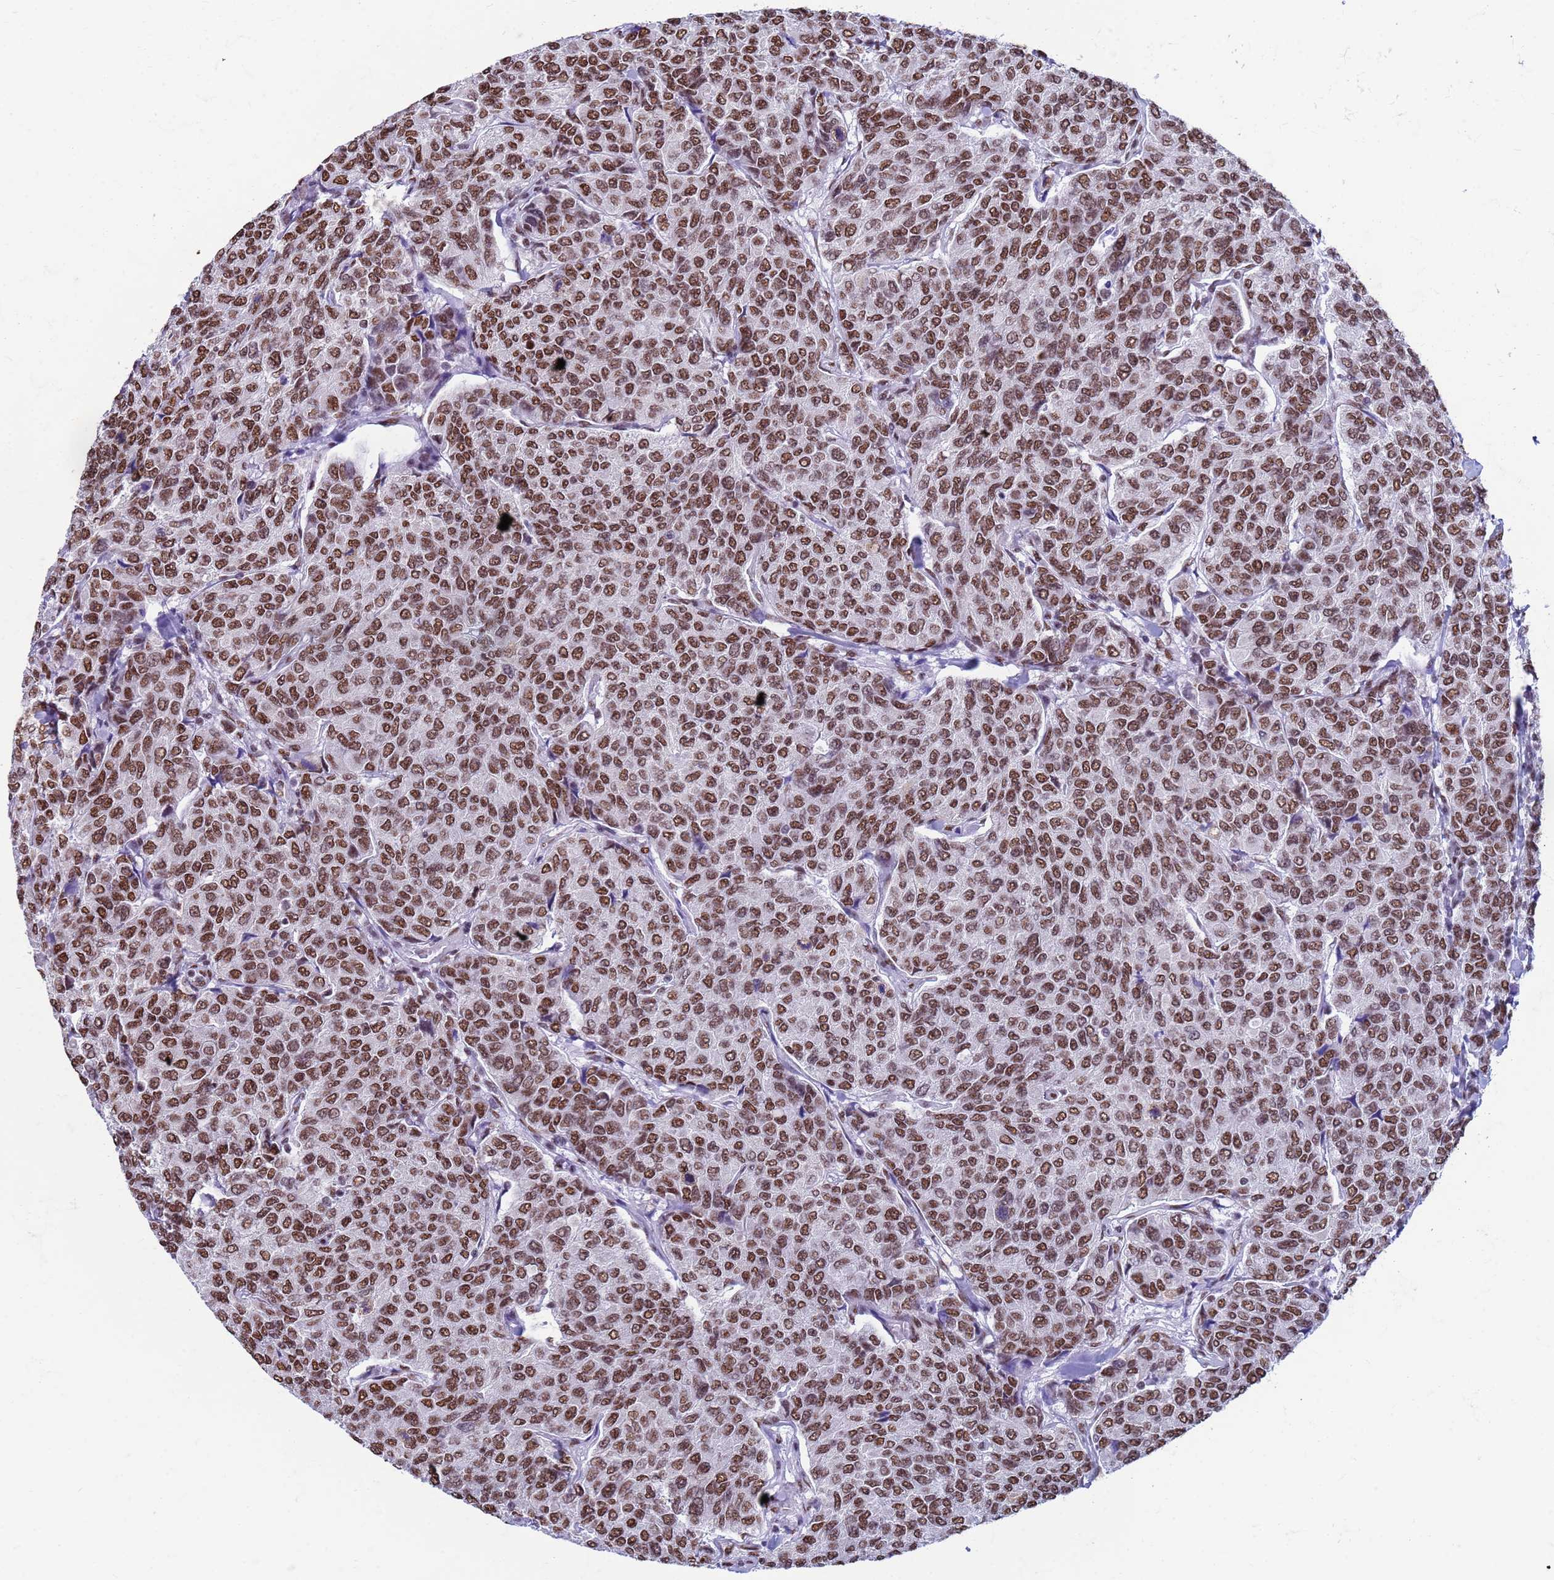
{"staining": {"intensity": "strong", "quantity": ">75%", "location": "nuclear"}, "tissue": "breast cancer", "cell_type": "Tumor cells", "image_type": "cancer", "snomed": [{"axis": "morphology", "description": "Duct carcinoma"}, {"axis": "topography", "description": "Breast"}], "caption": "Immunohistochemistry (DAB) staining of breast cancer (infiltrating ductal carcinoma) demonstrates strong nuclear protein positivity in approximately >75% of tumor cells. Immunohistochemistry stains the protein of interest in brown and the nuclei are stained blue.", "gene": "FAM170B", "patient": {"sex": "female", "age": 55}}